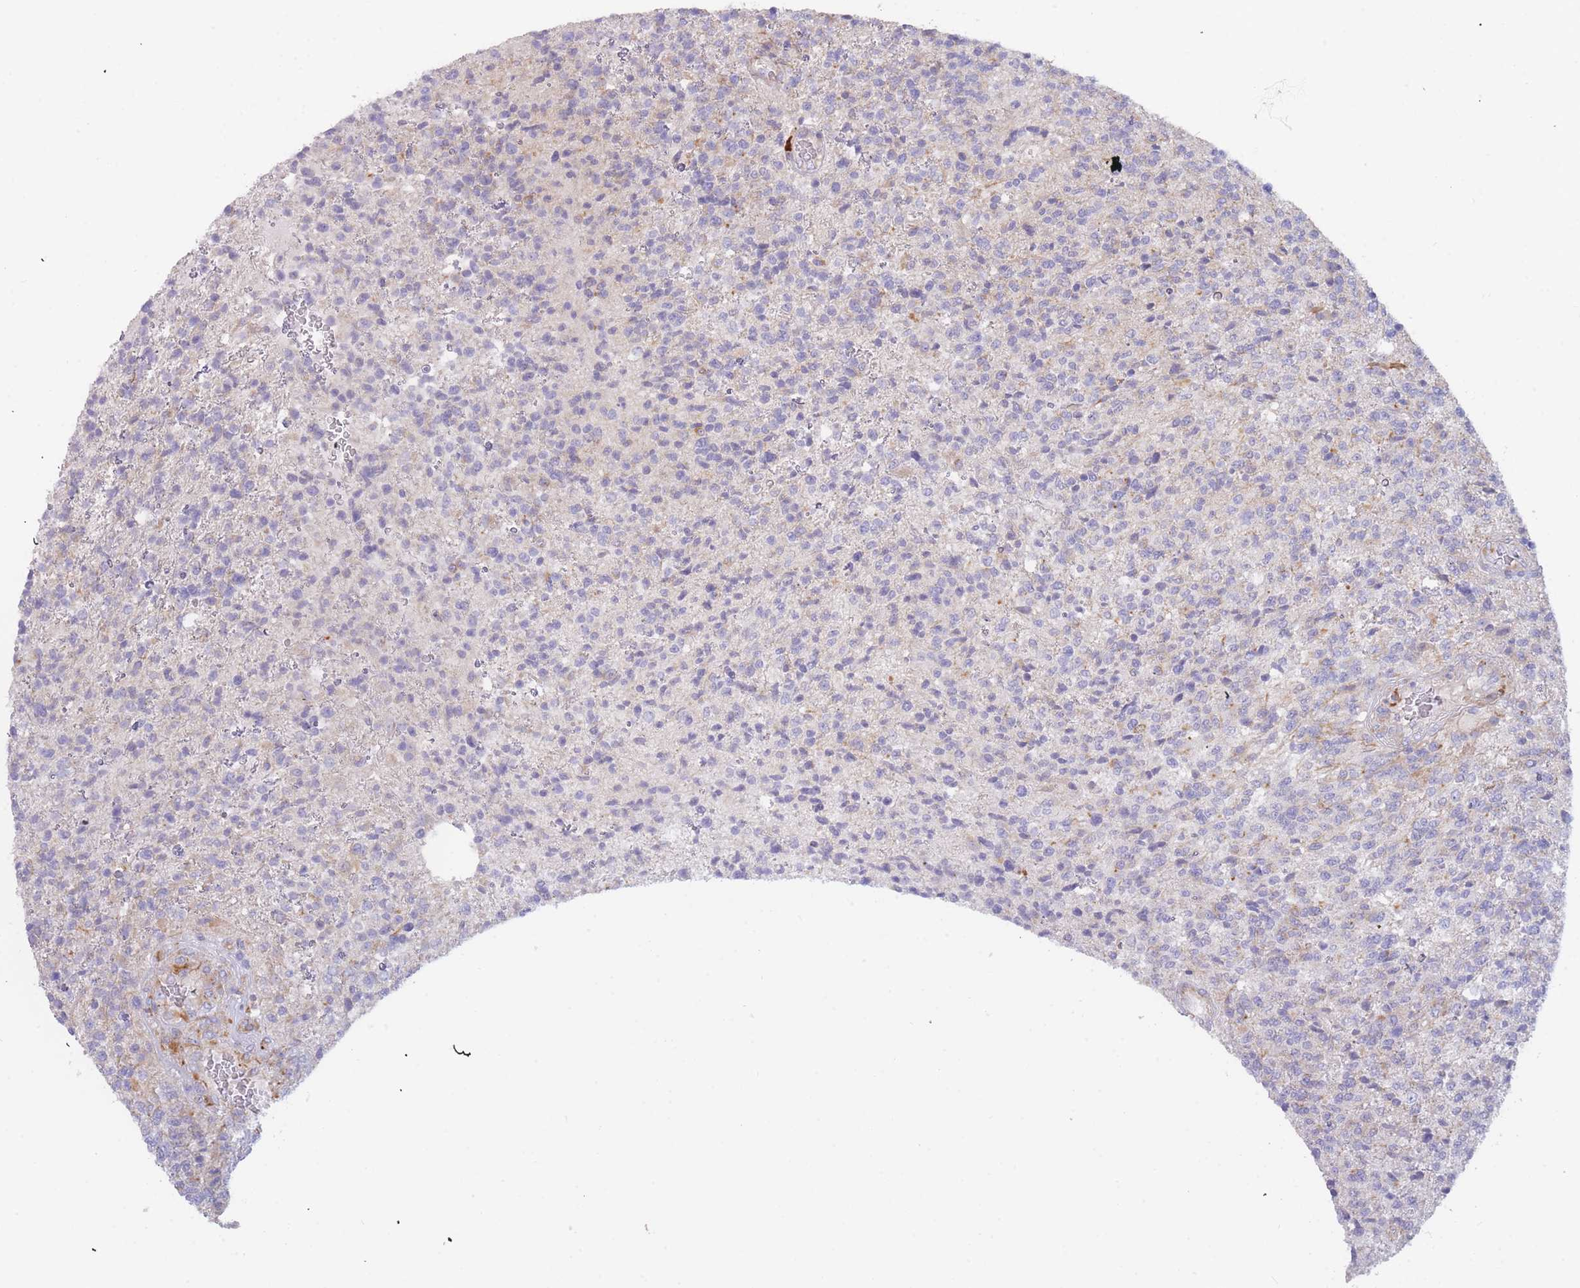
{"staining": {"intensity": "negative", "quantity": "none", "location": "none"}, "tissue": "glioma", "cell_type": "Tumor cells", "image_type": "cancer", "snomed": [{"axis": "morphology", "description": "Glioma, malignant, High grade"}, {"axis": "topography", "description": "Brain"}], "caption": "This micrograph is of glioma stained with IHC to label a protein in brown with the nuclei are counter-stained blue. There is no expression in tumor cells.", "gene": "SLC35E4", "patient": {"sex": "male", "age": 56}}